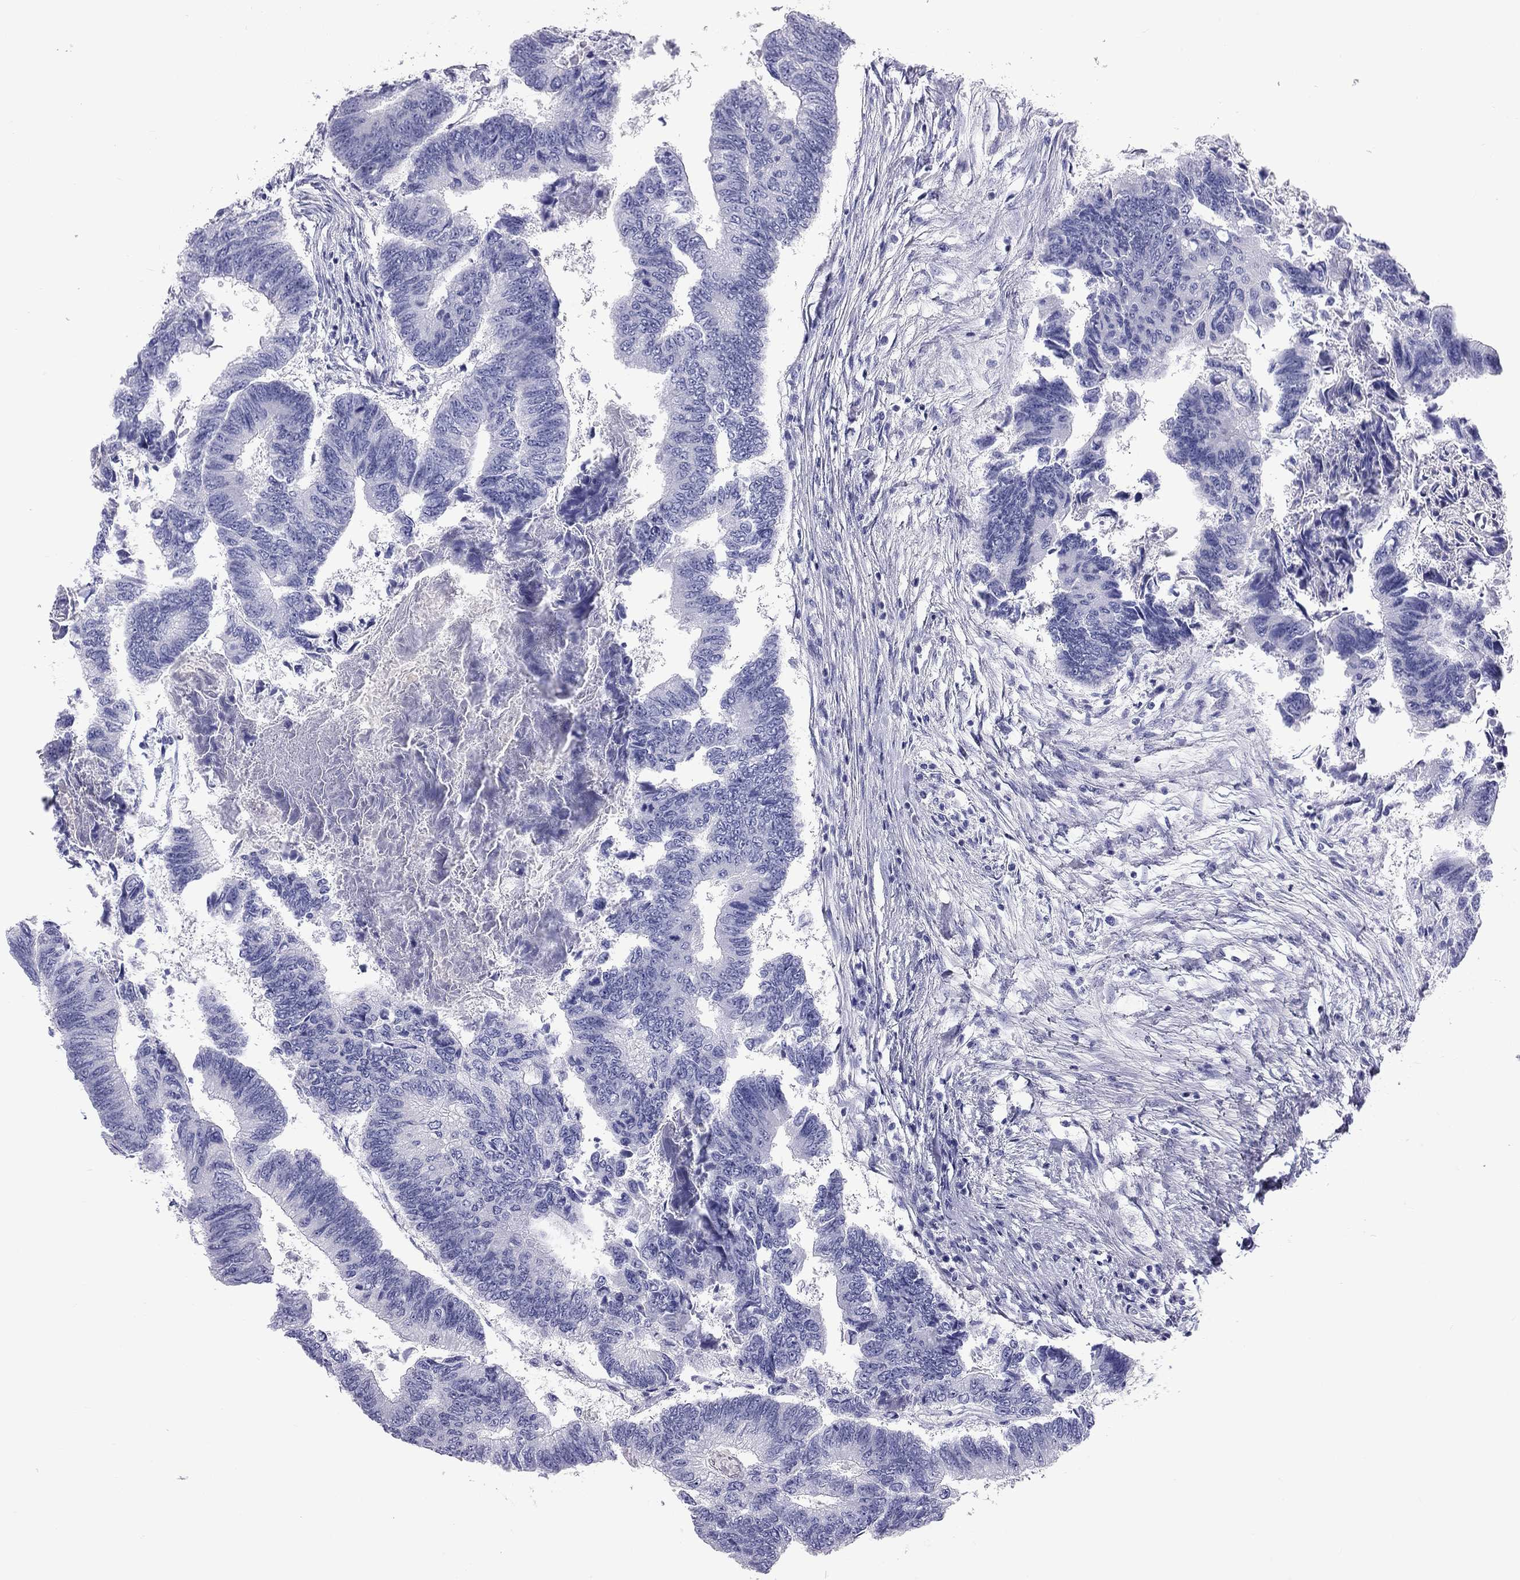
{"staining": {"intensity": "negative", "quantity": "none", "location": "none"}, "tissue": "colorectal cancer", "cell_type": "Tumor cells", "image_type": "cancer", "snomed": [{"axis": "morphology", "description": "Adenocarcinoma, NOS"}, {"axis": "topography", "description": "Colon"}], "caption": "High magnification brightfield microscopy of colorectal cancer stained with DAB (3,3'-diaminobenzidine) (brown) and counterstained with hematoxylin (blue): tumor cells show no significant positivity.", "gene": "FSCN3", "patient": {"sex": "female", "age": 65}}